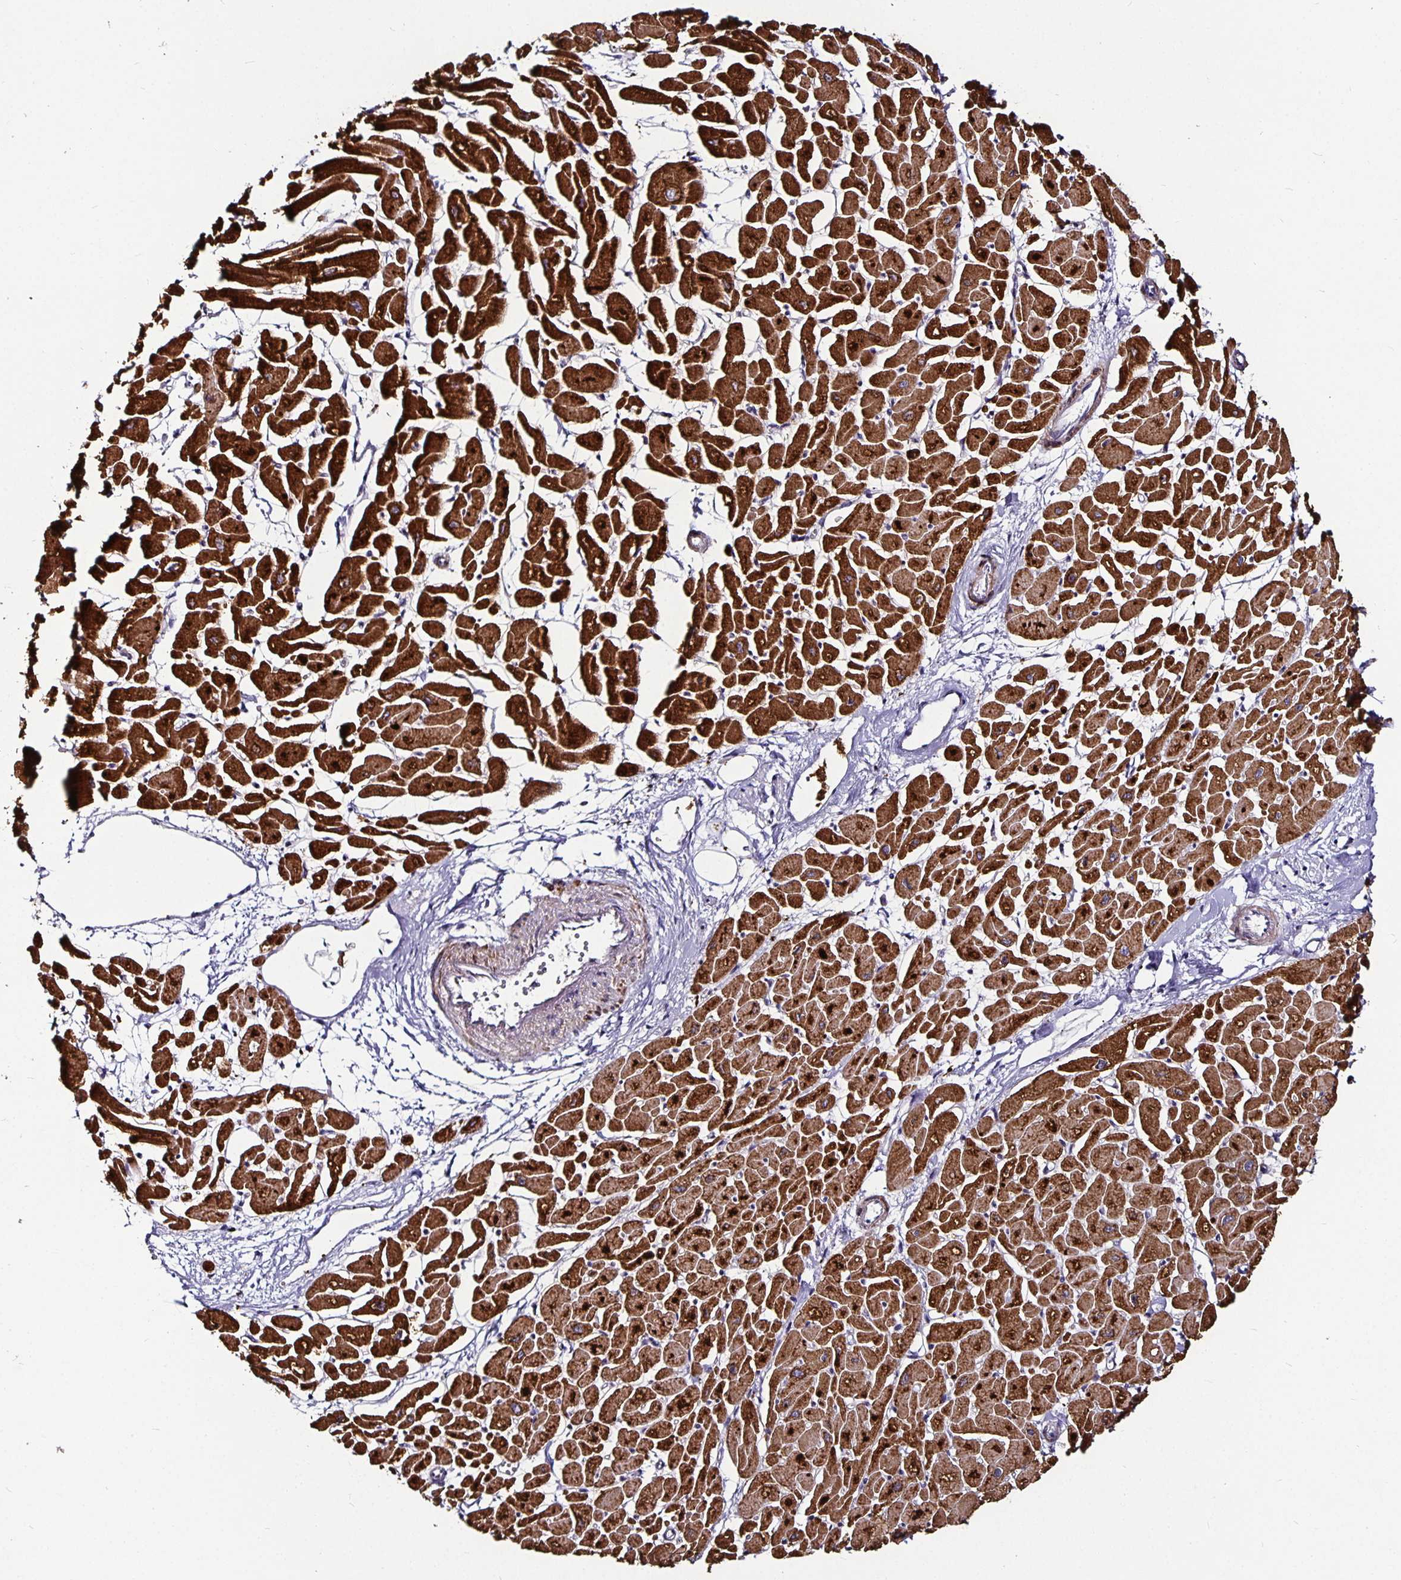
{"staining": {"intensity": "strong", "quantity": ">75%", "location": "cytoplasmic/membranous,nuclear"}, "tissue": "heart muscle", "cell_type": "Cardiomyocytes", "image_type": "normal", "snomed": [{"axis": "morphology", "description": "Normal tissue, NOS"}, {"axis": "topography", "description": "Heart"}], "caption": "DAB immunohistochemical staining of benign human heart muscle reveals strong cytoplasmic/membranous,nuclear protein staining in approximately >75% of cardiomyocytes.", "gene": "CA12", "patient": {"sex": "male", "age": 57}}